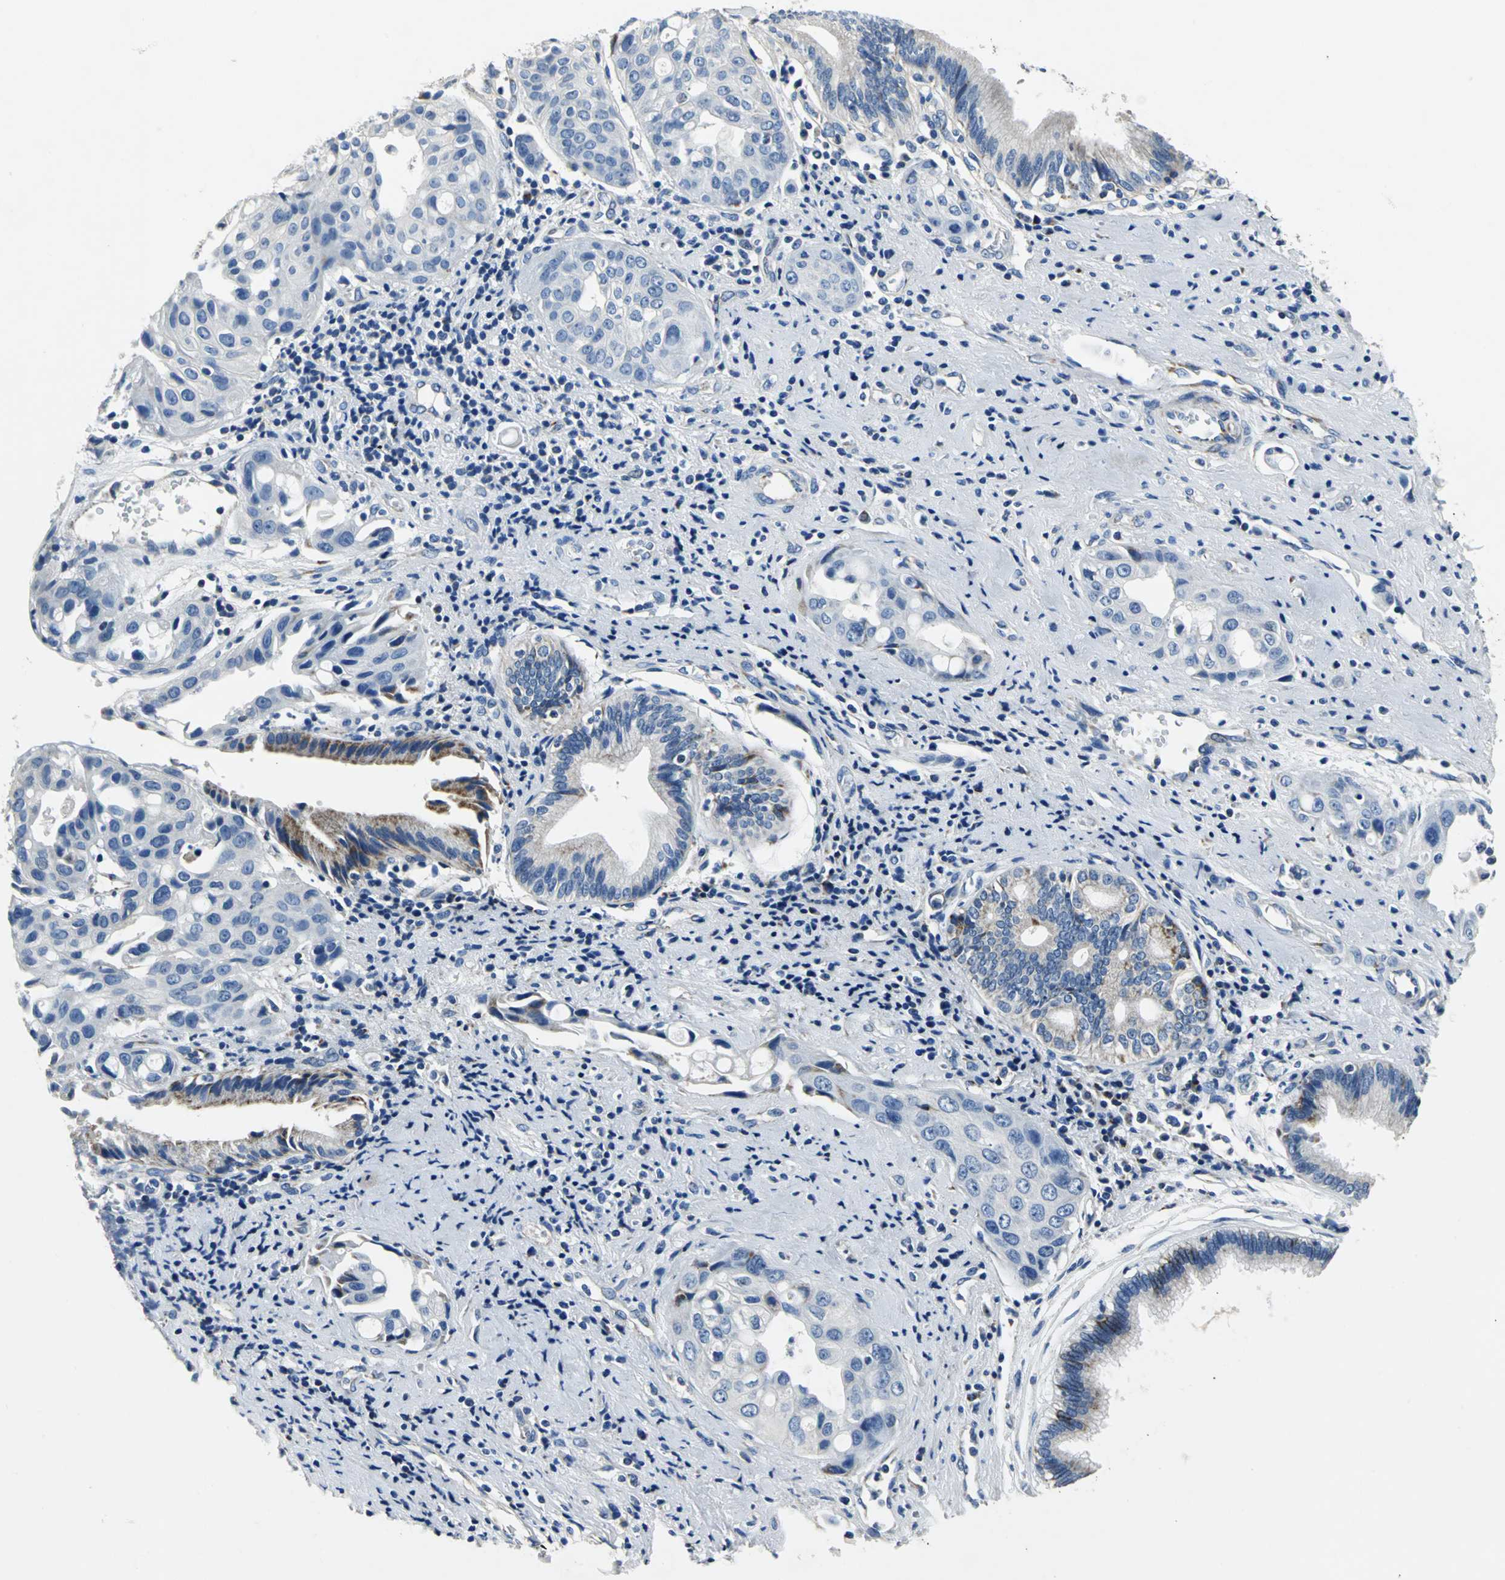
{"staining": {"intensity": "weak", "quantity": "25%-75%", "location": "cytoplasmic/membranous"}, "tissue": "pancreatic cancer", "cell_type": "Tumor cells", "image_type": "cancer", "snomed": [{"axis": "morphology", "description": "Adenocarcinoma, NOS"}, {"axis": "topography", "description": "Pancreas"}], "caption": "Immunohistochemical staining of human pancreatic cancer (adenocarcinoma) reveals low levels of weak cytoplasmic/membranous protein positivity in about 25%-75% of tumor cells.", "gene": "IFI6", "patient": {"sex": "female", "age": 60}}